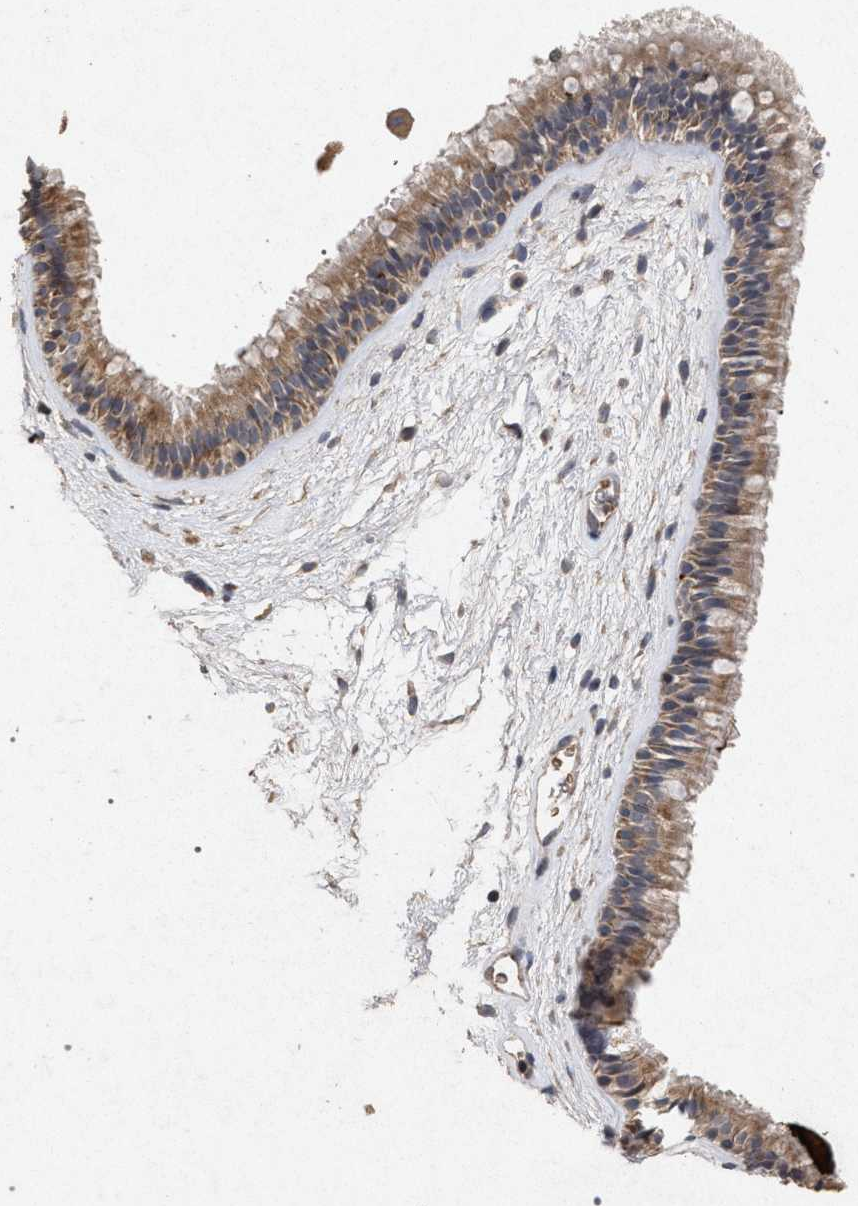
{"staining": {"intensity": "moderate", "quantity": ">75%", "location": "cytoplasmic/membranous"}, "tissue": "nasopharynx", "cell_type": "Respiratory epithelial cells", "image_type": "normal", "snomed": [{"axis": "morphology", "description": "Normal tissue, NOS"}, {"axis": "morphology", "description": "Inflammation, NOS"}, {"axis": "topography", "description": "Nasopharynx"}], "caption": "Nasopharynx stained for a protein (brown) demonstrates moderate cytoplasmic/membranous positive expression in approximately >75% of respiratory epithelial cells.", "gene": "PKD2L1", "patient": {"sex": "male", "age": 48}}